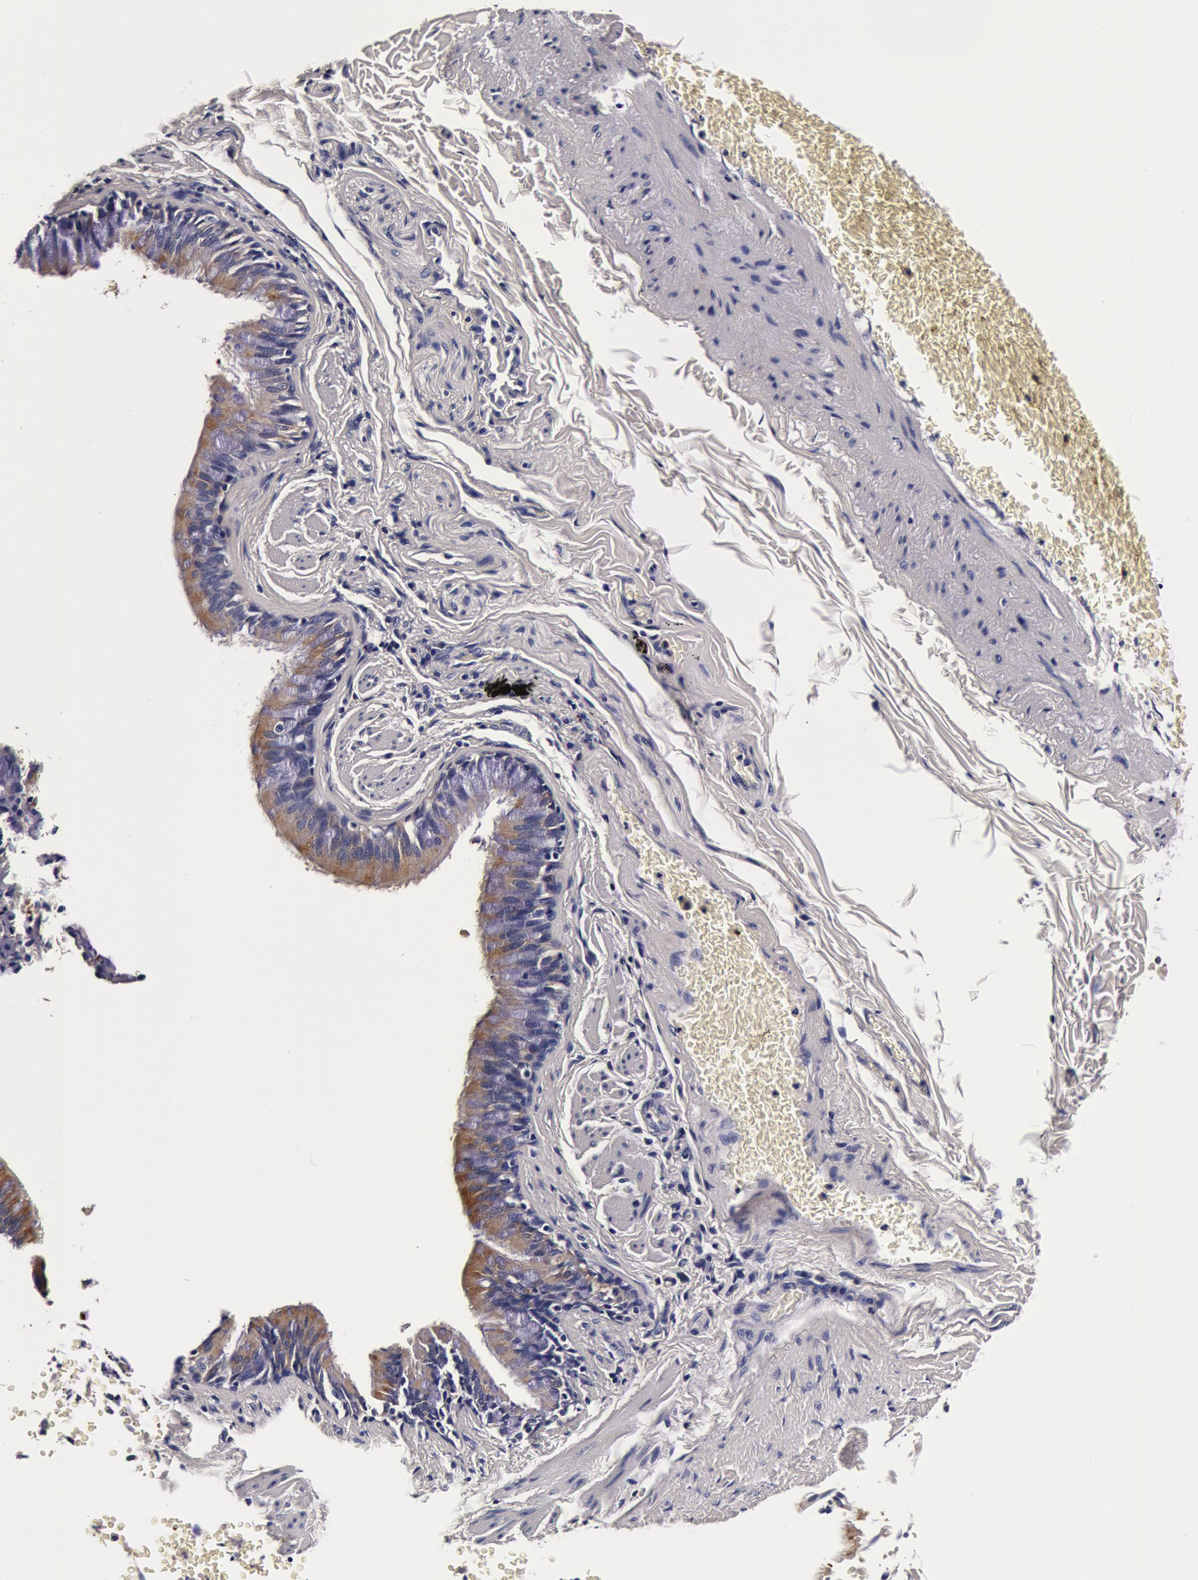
{"staining": {"intensity": "negative", "quantity": "none", "location": "none"}, "tissue": "bronchus", "cell_type": "Respiratory epithelial cells", "image_type": "normal", "snomed": [{"axis": "morphology", "description": "Normal tissue, NOS"}, {"axis": "topography", "description": "Lung"}], "caption": "High magnification brightfield microscopy of normal bronchus stained with DAB (3,3'-diaminobenzidine) (brown) and counterstained with hematoxylin (blue): respiratory epithelial cells show no significant positivity. (DAB immunohistochemistry (IHC), high magnification).", "gene": "CCDC22", "patient": {"sex": "male", "age": 54}}